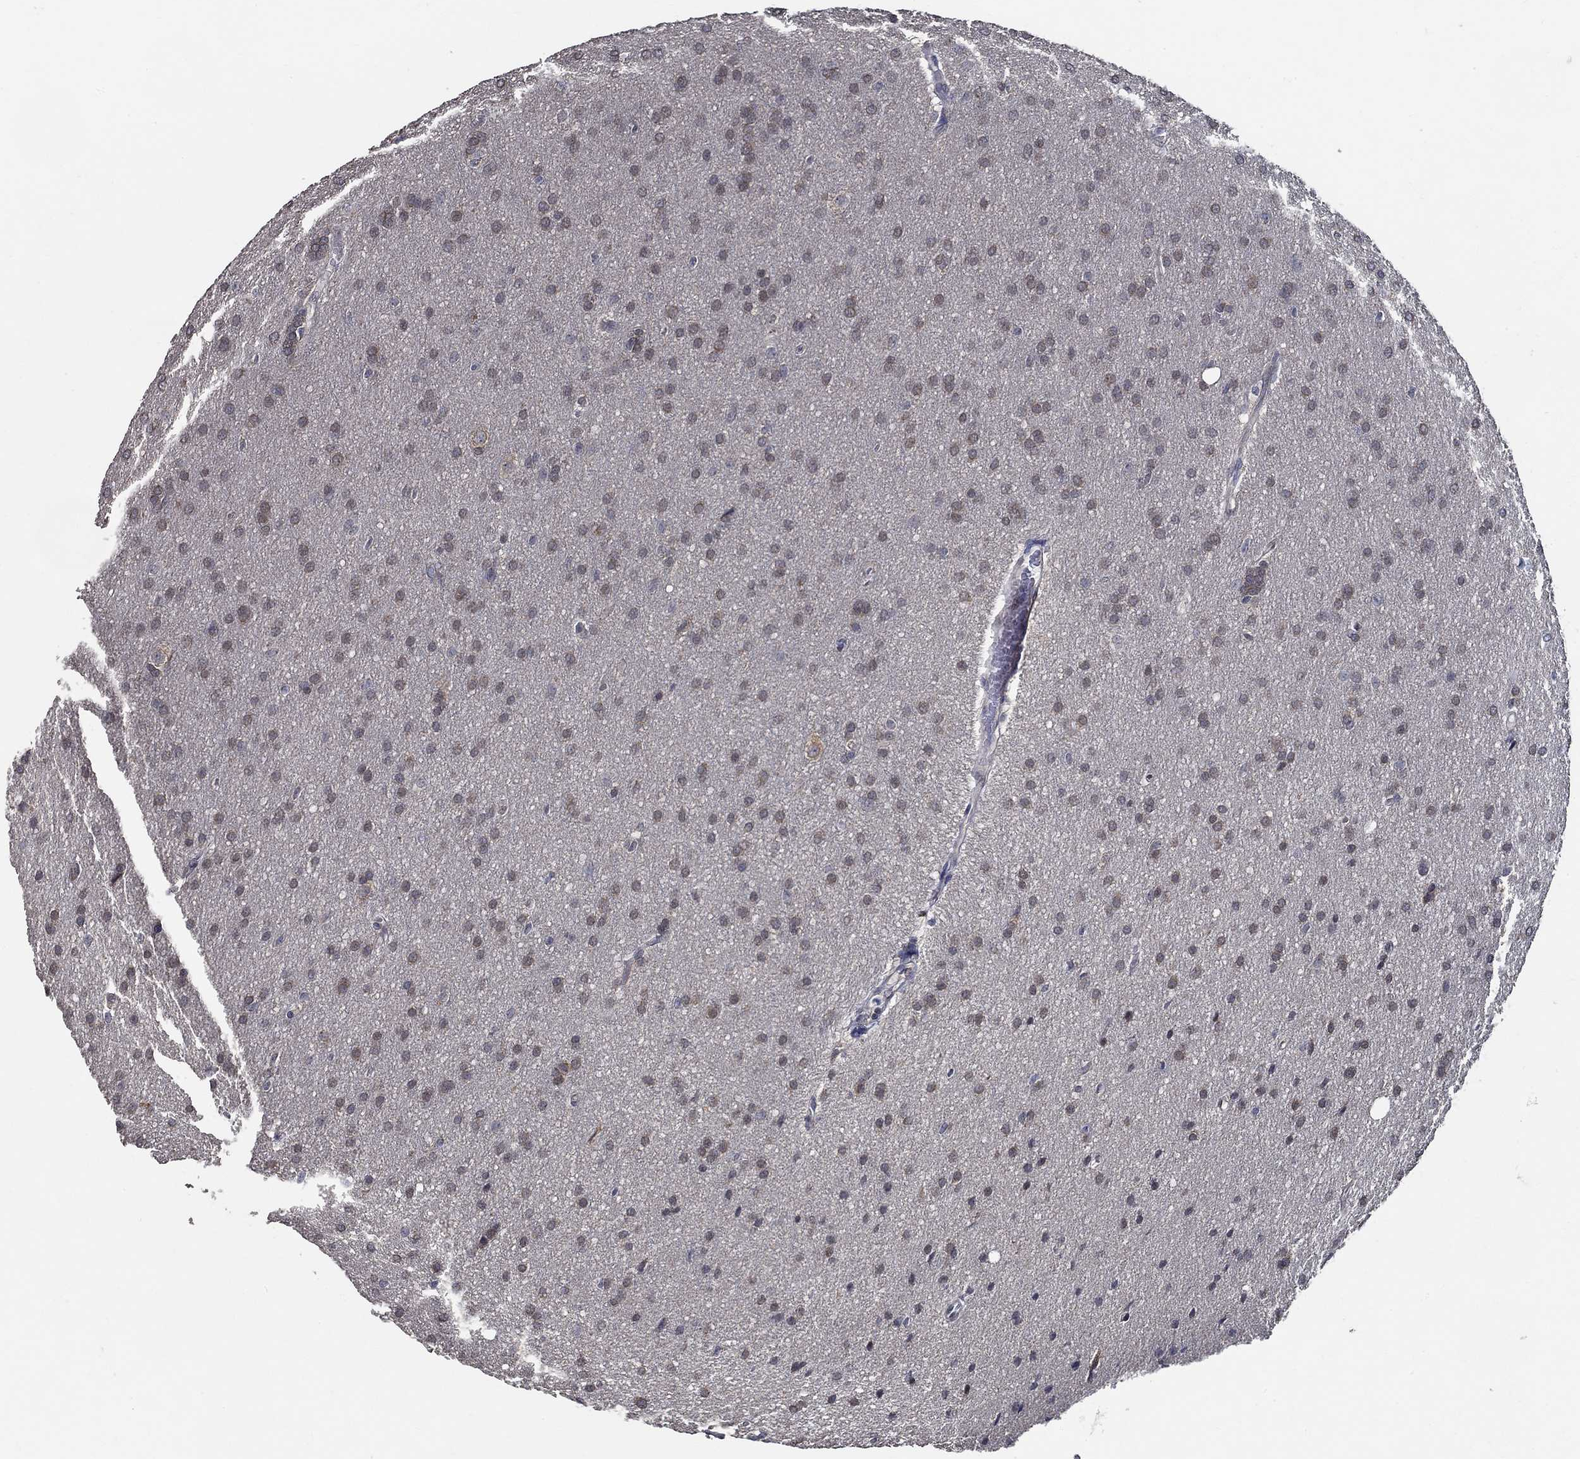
{"staining": {"intensity": "weak", "quantity": ">75%", "location": "cytoplasmic/membranous"}, "tissue": "glioma", "cell_type": "Tumor cells", "image_type": "cancer", "snomed": [{"axis": "morphology", "description": "Glioma, malignant, Low grade"}, {"axis": "topography", "description": "Brain"}], "caption": "Protein analysis of glioma tissue reveals weak cytoplasmic/membranous positivity in about >75% of tumor cells. (DAB = brown stain, brightfield microscopy at high magnification).", "gene": "WDR53", "patient": {"sex": "female", "age": 32}}